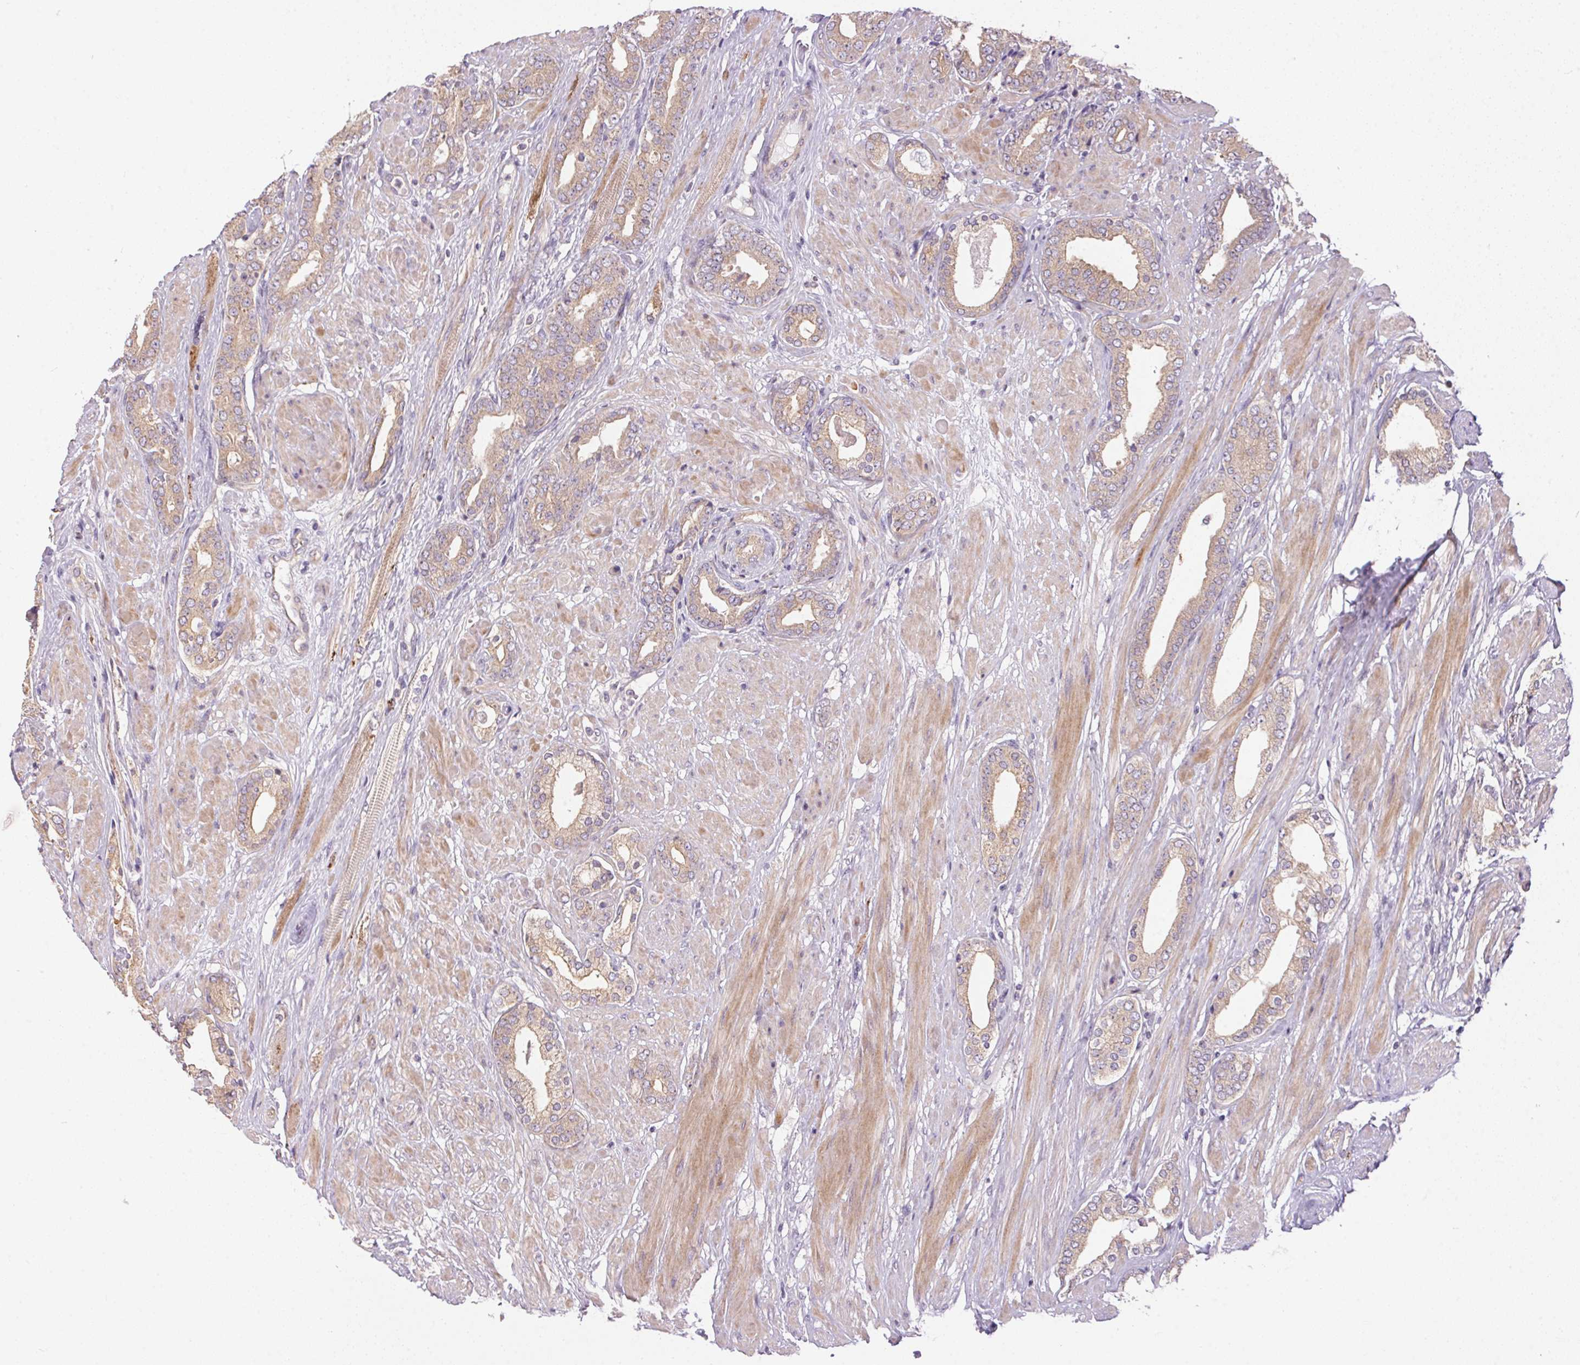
{"staining": {"intensity": "weak", "quantity": ">75%", "location": "cytoplasmic/membranous"}, "tissue": "prostate cancer", "cell_type": "Tumor cells", "image_type": "cancer", "snomed": [{"axis": "morphology", "description": "Adenocarcinoma, High grade"}, {"axis": "topography", "description": "Prostate"}], "caption": "Weak cytoplasmic/membranous staining for a protein is present in approximately >75% of tumor cells of prostate cancer (adenocarcinoma (high-grade)) using IHC.", "gene": "UNC13B", "patient": {"sex": "male", "age": 56}}